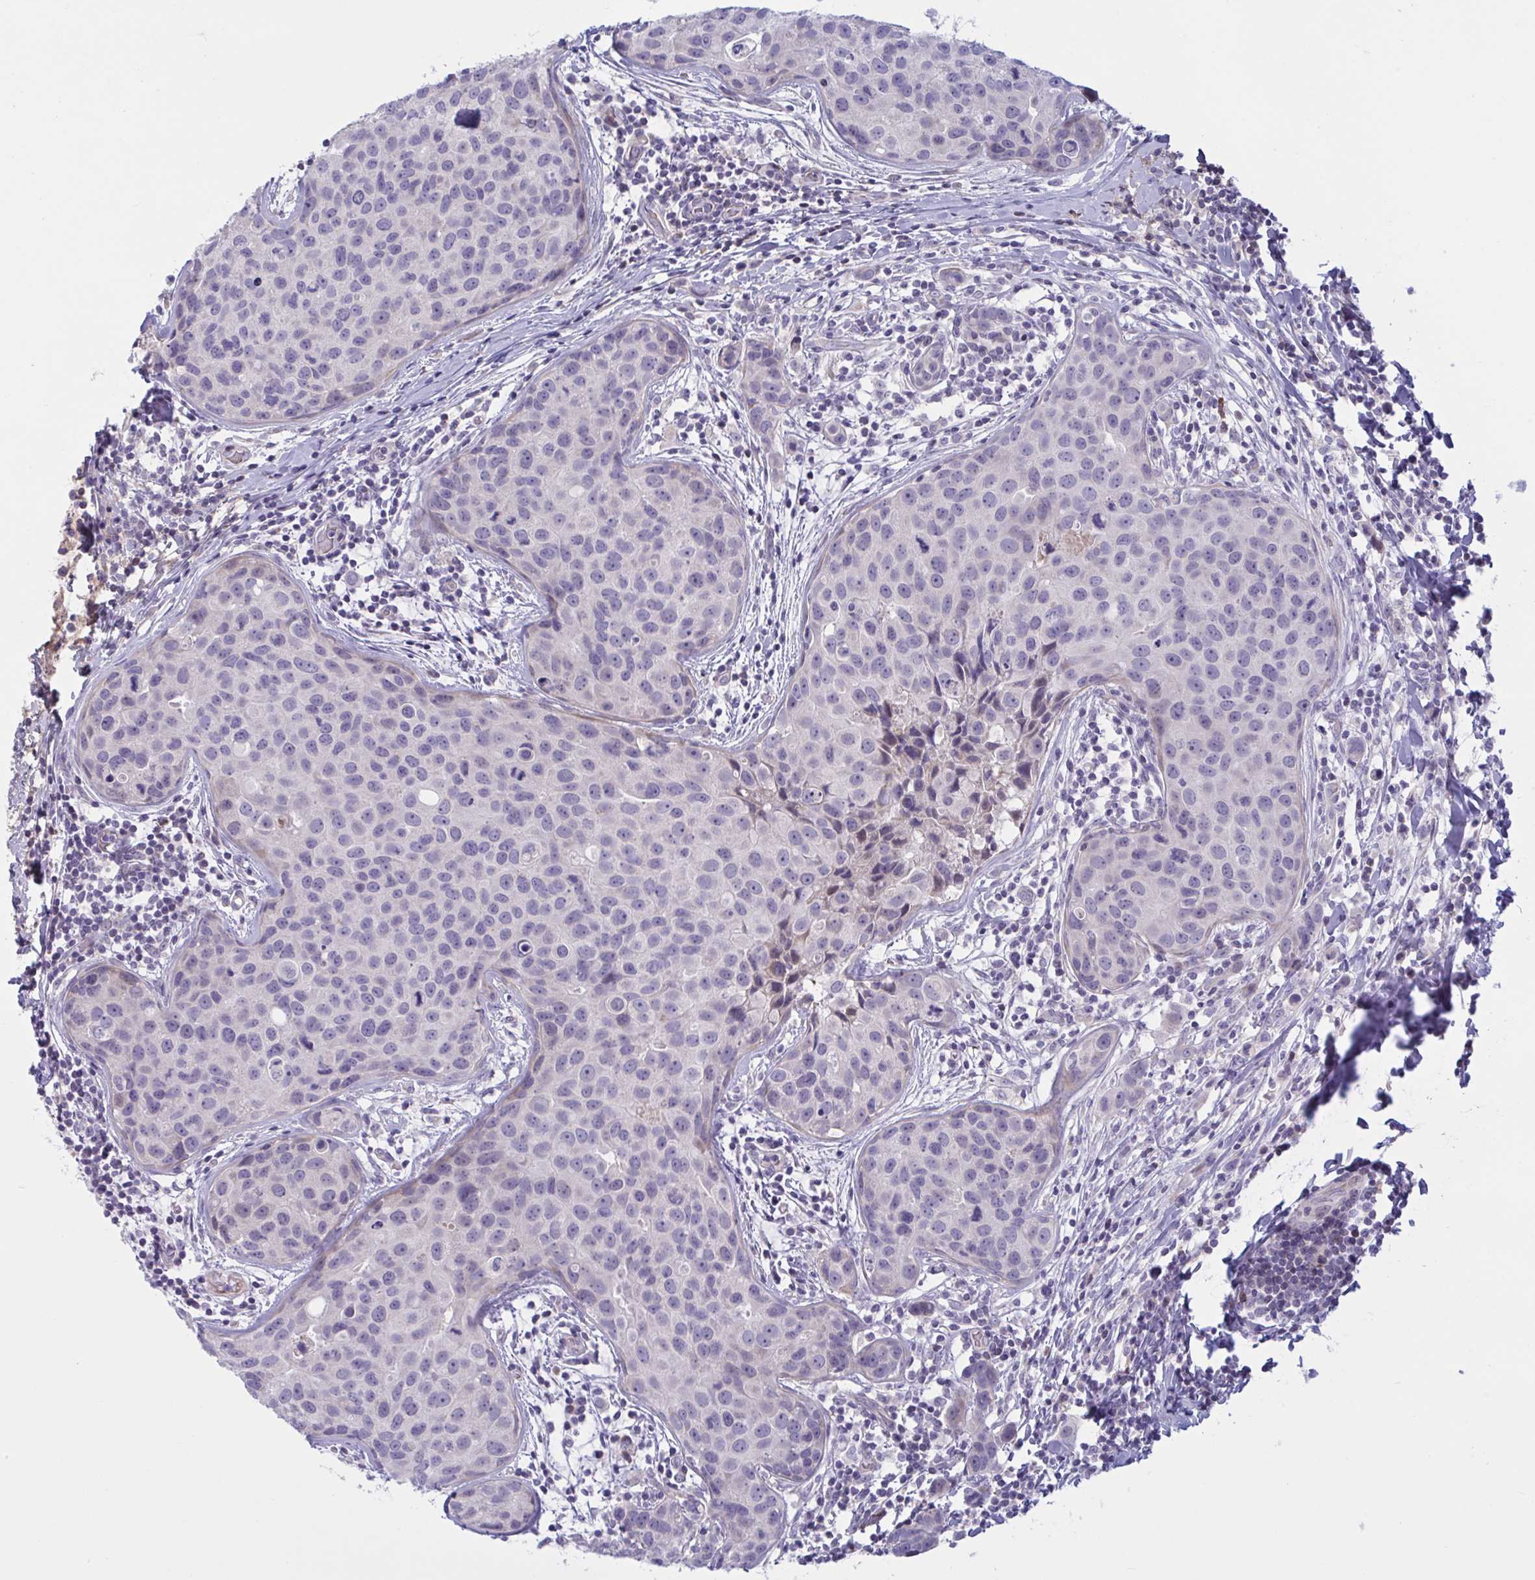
{"staining": {"intensity": "negative", "quantity": "none", "location": "none"}, "tissue": "breast cancer", "cell_type": "Tumor cells", "image_type": "cancer", "snomed": [{"axis": "morphology", "description": "Duct carcinoma"}, {"axis": "topography", "description": "Breast"}], "caption": "This image is of breast cancer stained with IHC to label a protein in brown with the nuclei are counter-stained blue. There is no staining in tumor cells.", "gene": "VWC2", "patient": {"sex": "female", "age": 24}}